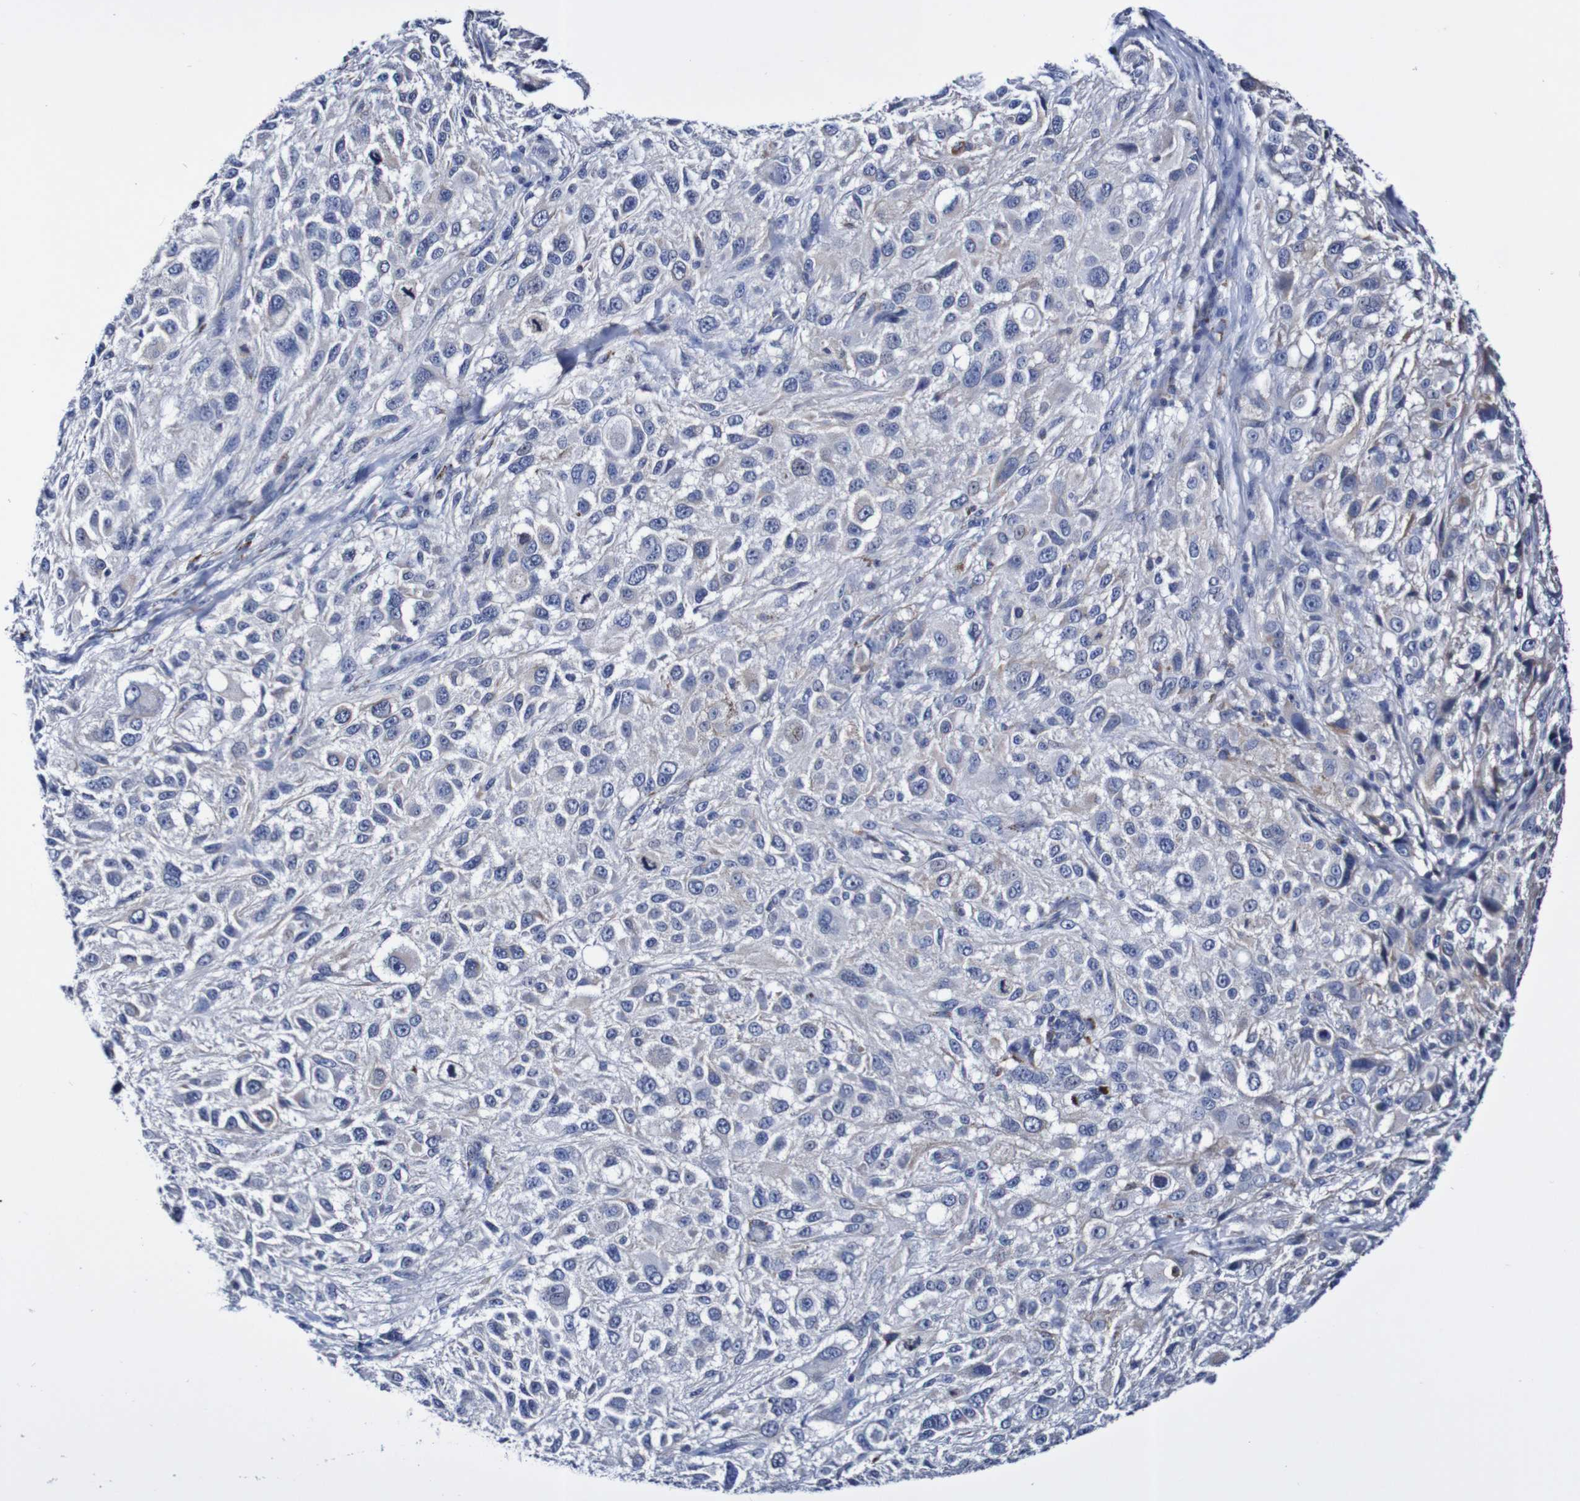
{"staining": {"intensity": "negative", "quantity": "none", "location": "none"}, "tissue": "melanoma", "cell_type": "Tumor cells", "image_type": "cancer", "snomed": [{"axis": "morphology", "description": "Necrosis, NOS"}, {"axis": "morphology", "description": "Malignant melanoma, NOS"}, {"axis": "topography", "description": "Skin"}], "caption": "DAB (3,3'-diaminobenzidine) immunohistochemical staining of human melanoma exhibits no significant expression in tumor cells.", "gene": "ACVR1C", "patient": {"sex": "female", "age": 87}}